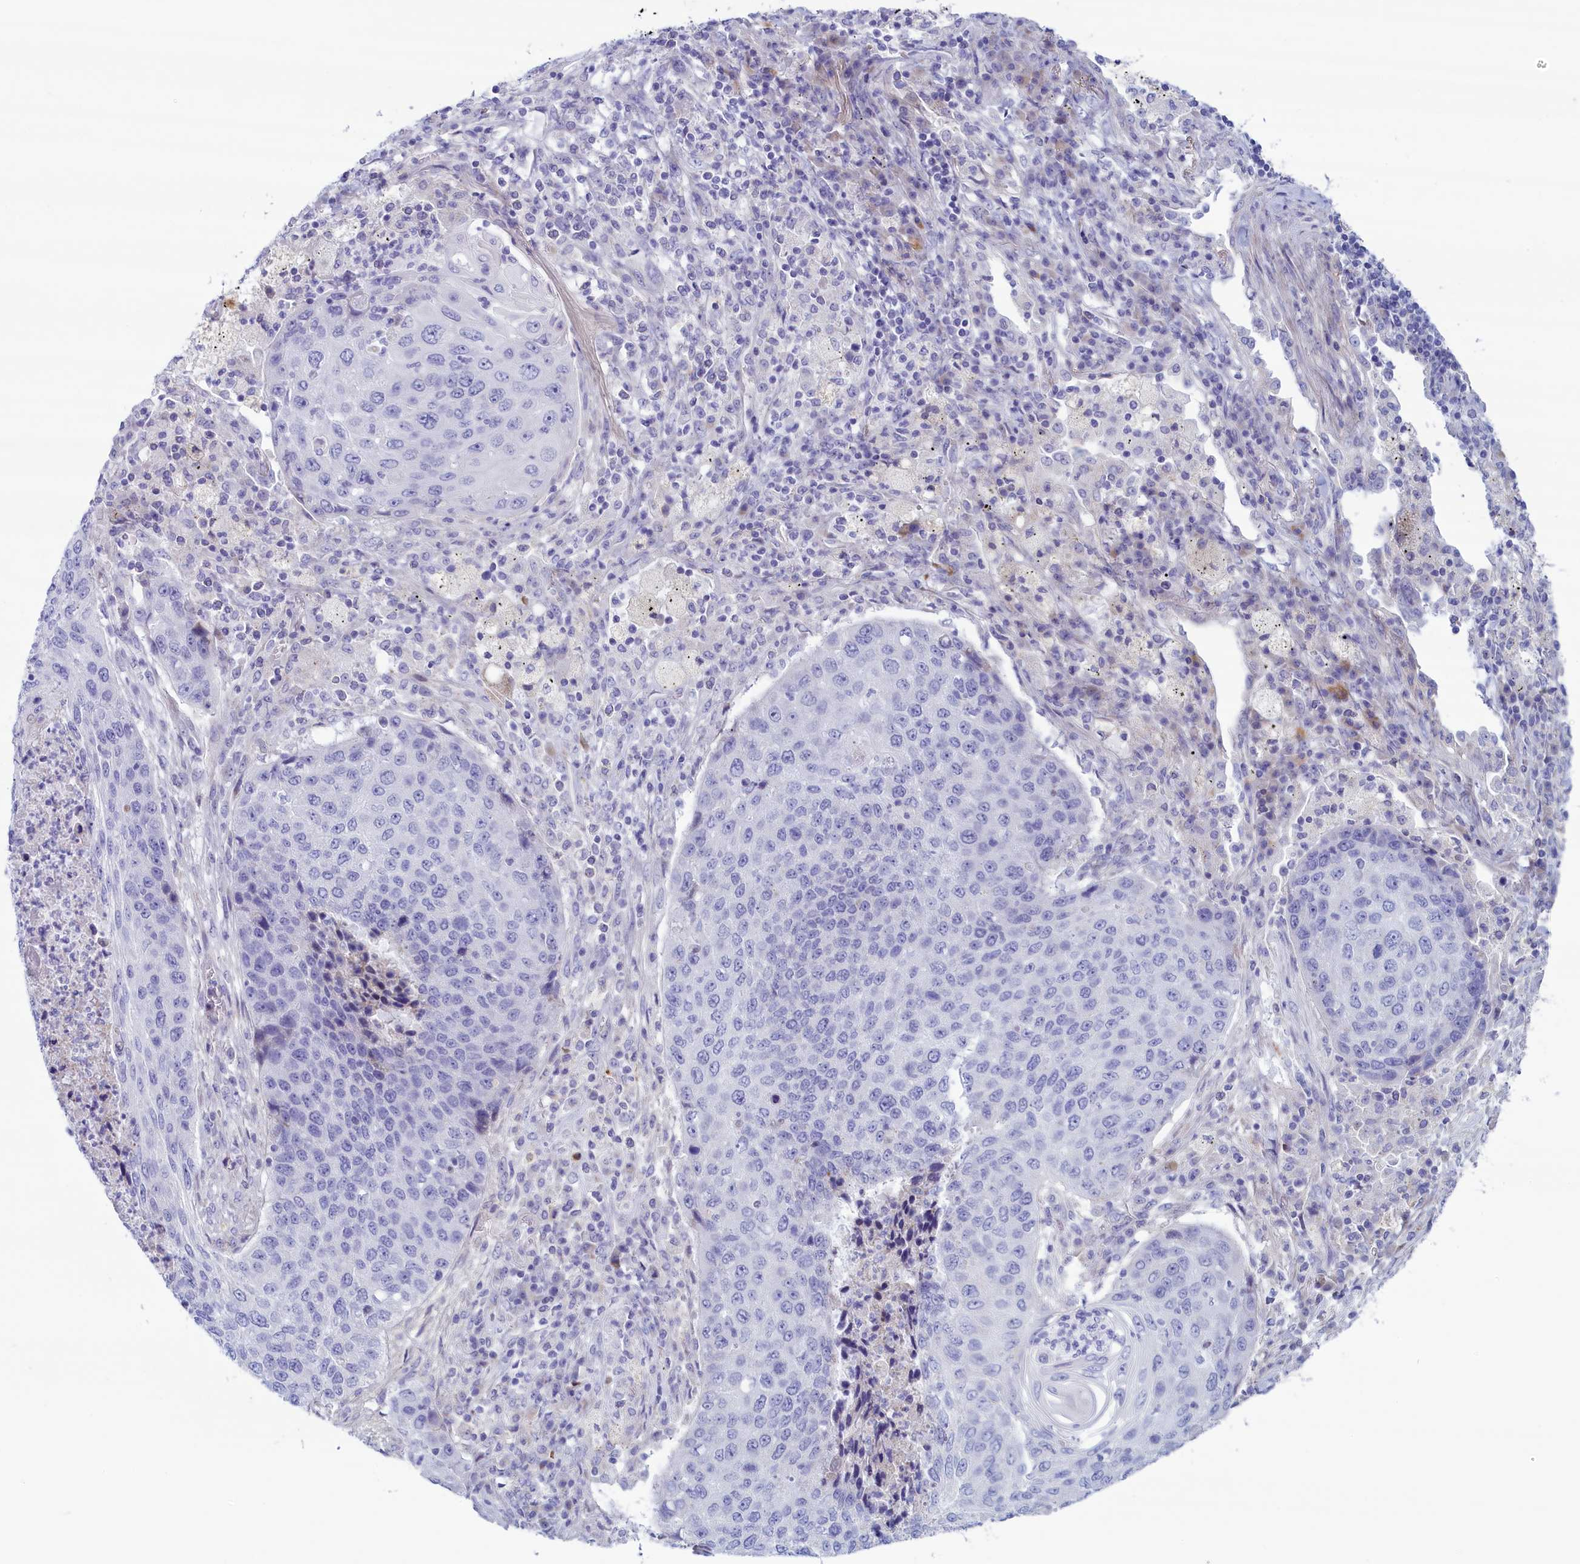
{"staining": {"intensity": "negative", "quantity": "none", "location": "none"}, "tissue": "lung cancer", "cell_type": "Tumor cells", "image_type": "cancer", "snomed": [{"axis": "morphology", "description": "Squamous cell carcinoma, NOS"}, {"axis": "topography", "description": "Lung"}], "caption": "The immunohistochemistry image has no significant staining in tumor cells of lung squamous cell carcinoma tissue. (DAB (3,3'-diaminobenzidine) IHC visualized using brightfield microscopy, high magnification).", "gene": "MPV17L2", "patient": {"sex": "female", "age": 63}}